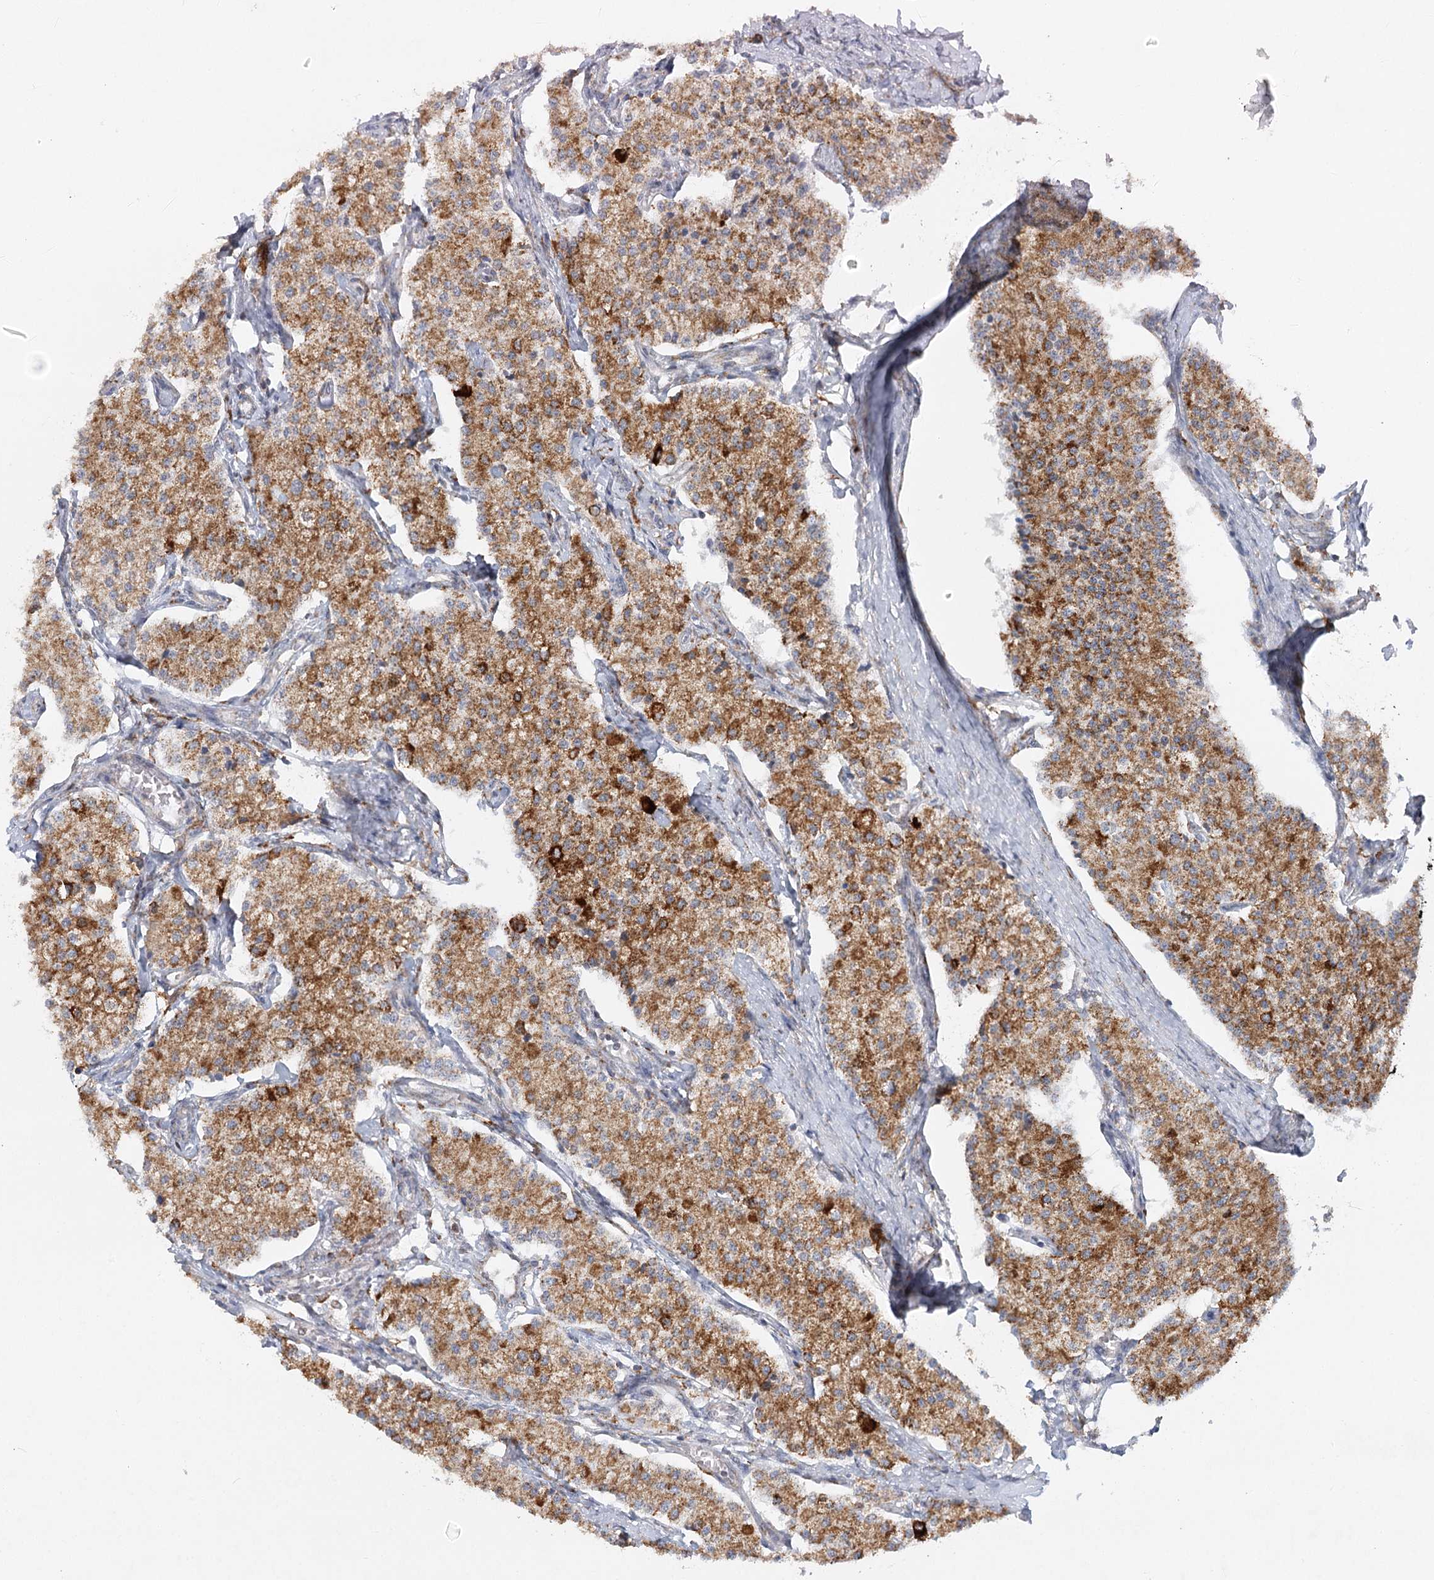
{"staining": {"intensity": "moderate", "quantity": ">75%", "location": "cytoplasmic/membranous"}, "tissue": "carcinoid", "cell_type": "Tumor cells", "image_type": "cancer", "snomed": [{"axis": "morphology", "description": "Carcinoid, malignant, NOS"}, {"axis": "topography", "description": "Colon"}], "caption": "Moderate cytoplasmic/membranous protein positivity is identified in about >75% of tumor cells in carcinoid (malignant). (DAB (3,3'-diaminobenzidine) IHC with brightfield microscopy, high magnification).", "gene": "TAS1R1", "patient": {"sex": "female", "age": 52}}